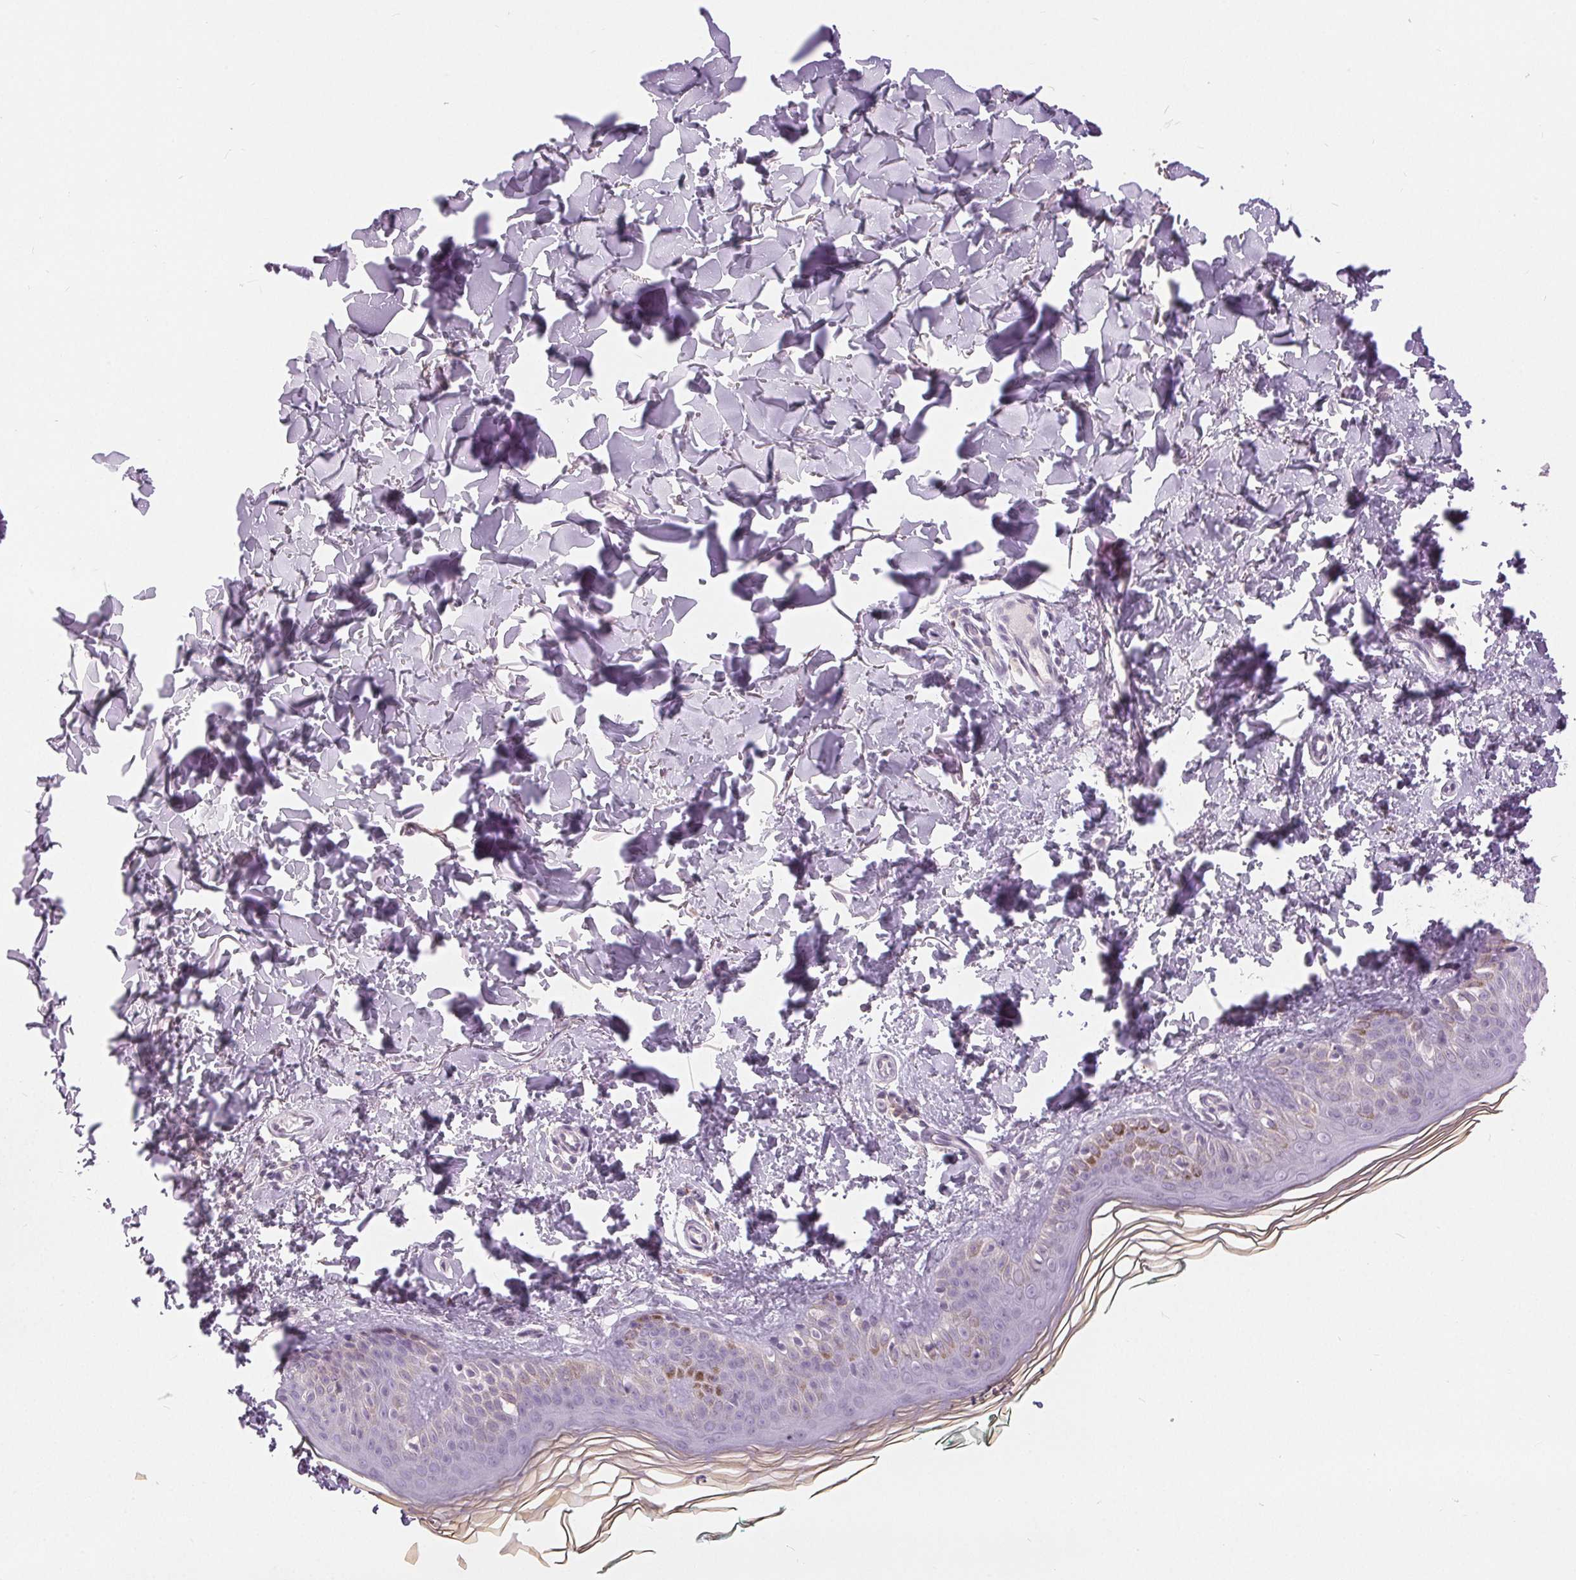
{"staining": {"intensity": "negative", "quantity": "none", "location": "none"}, "tissue": "skin", "cell_type": "Fibroblasts", "image_type": "normal", "snomed": [{"axis": "morphology", "description": "Normal tissue, NOS"}, {"axis": "topography", "description": "Skin"}, {"axis": "topography", "description": "Peripheral nerve tissue"}], "caption": "Fibroblasts are negative for protein expression in unremarkable human skin.", "gene": "DSG3", "patient": {"sex": "female", "age": 45}}